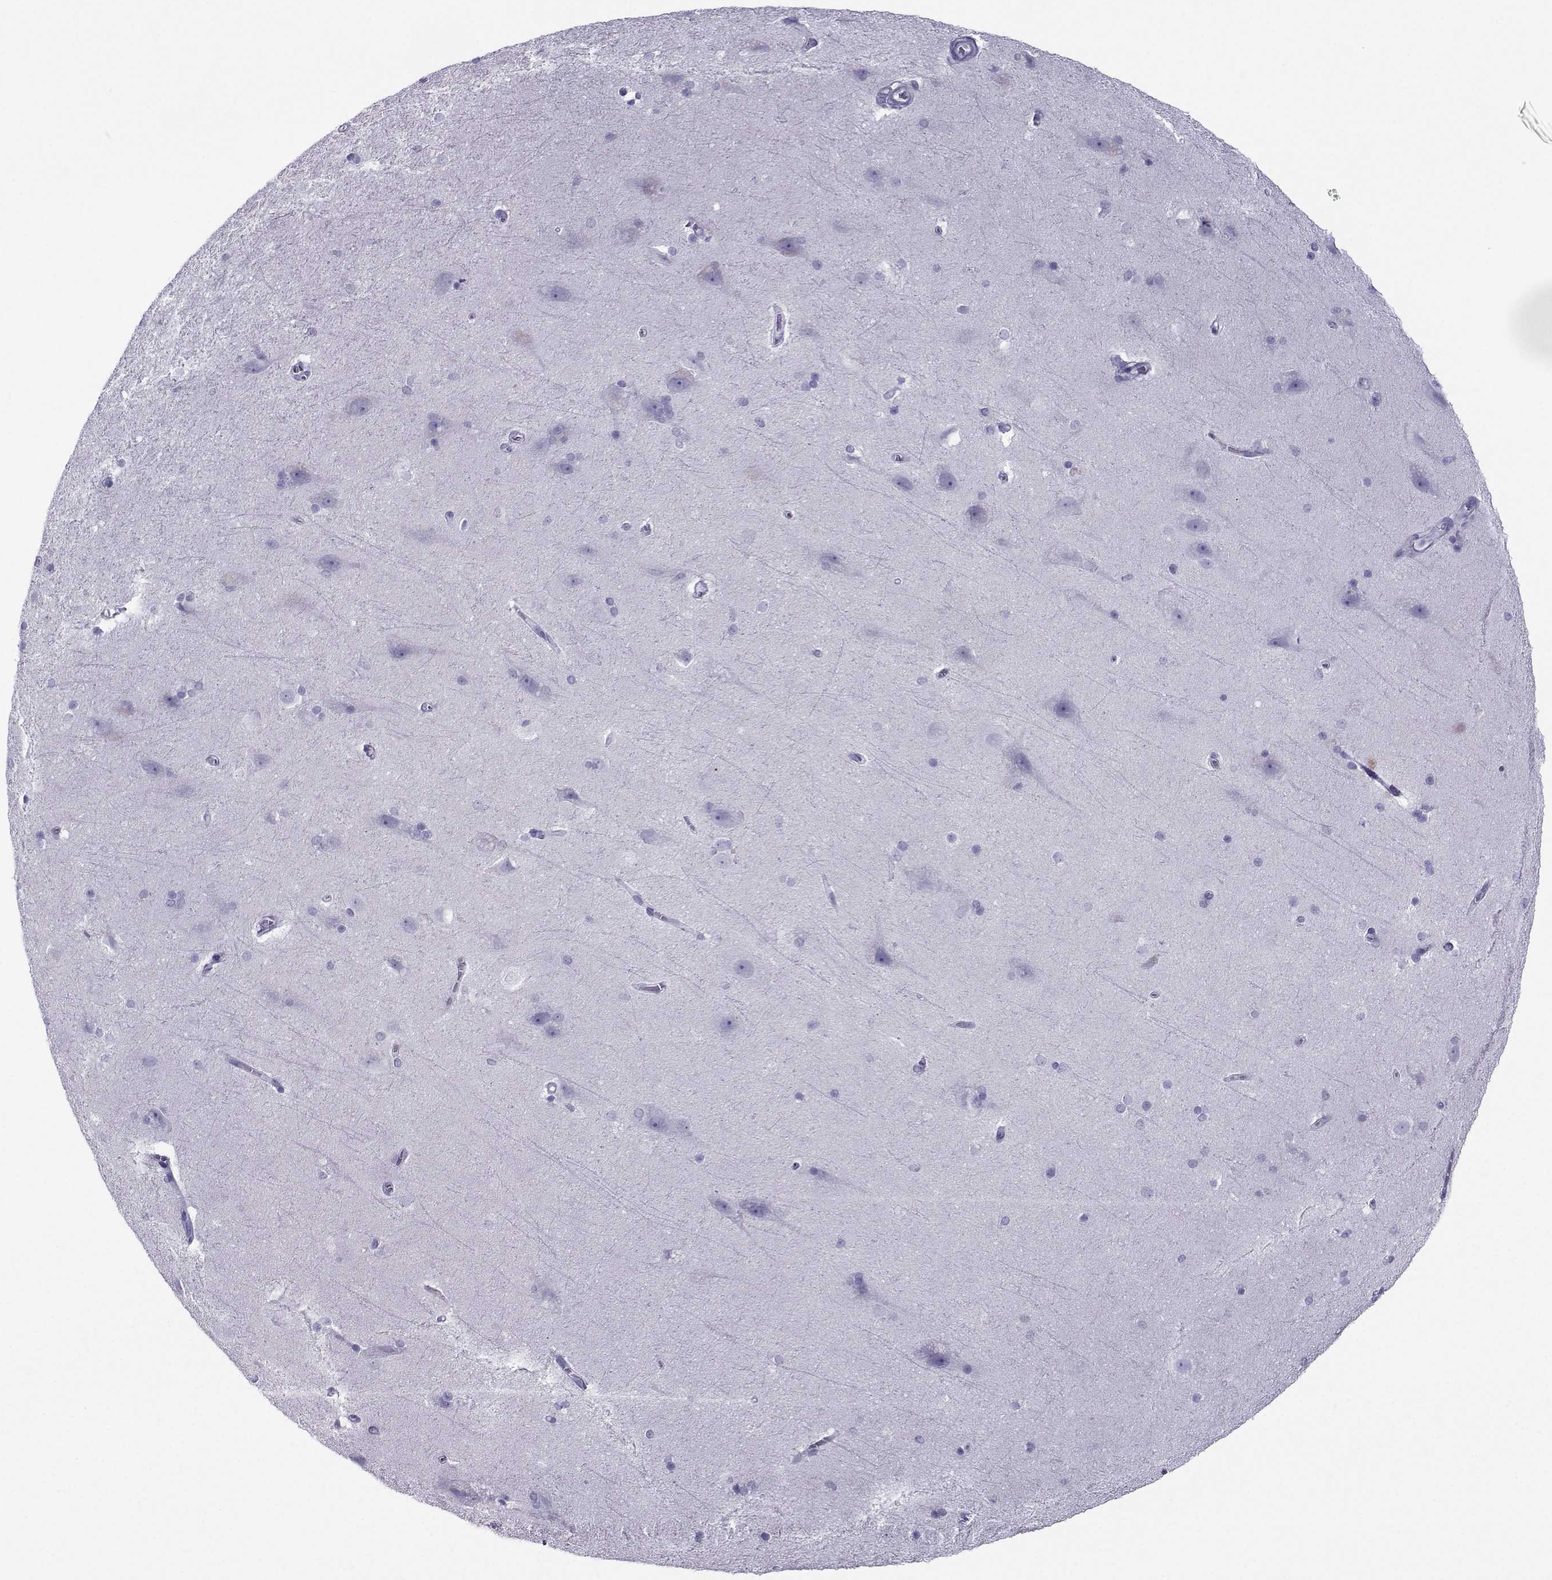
{"staining": {"intensity": "negative", "quantity": "none", "location": "none"}, "tissue": "hippocampus", "cell_type": "Glial cells", "image_type": "normal", "snomed": [{"axis": "morphology", "description": "Normal tissue, NOS"}, {"axis": "topography", "description": "Cerebral cortex"}, {"axis": "topography", "description": "Hippocampus"}], "caption": "This is an IHC micrograph of unremarkable human hippocampus. There is no expression in glial cells.", "gene": "CRYBB1", "patient": {"sex": "female", "age": 19}}